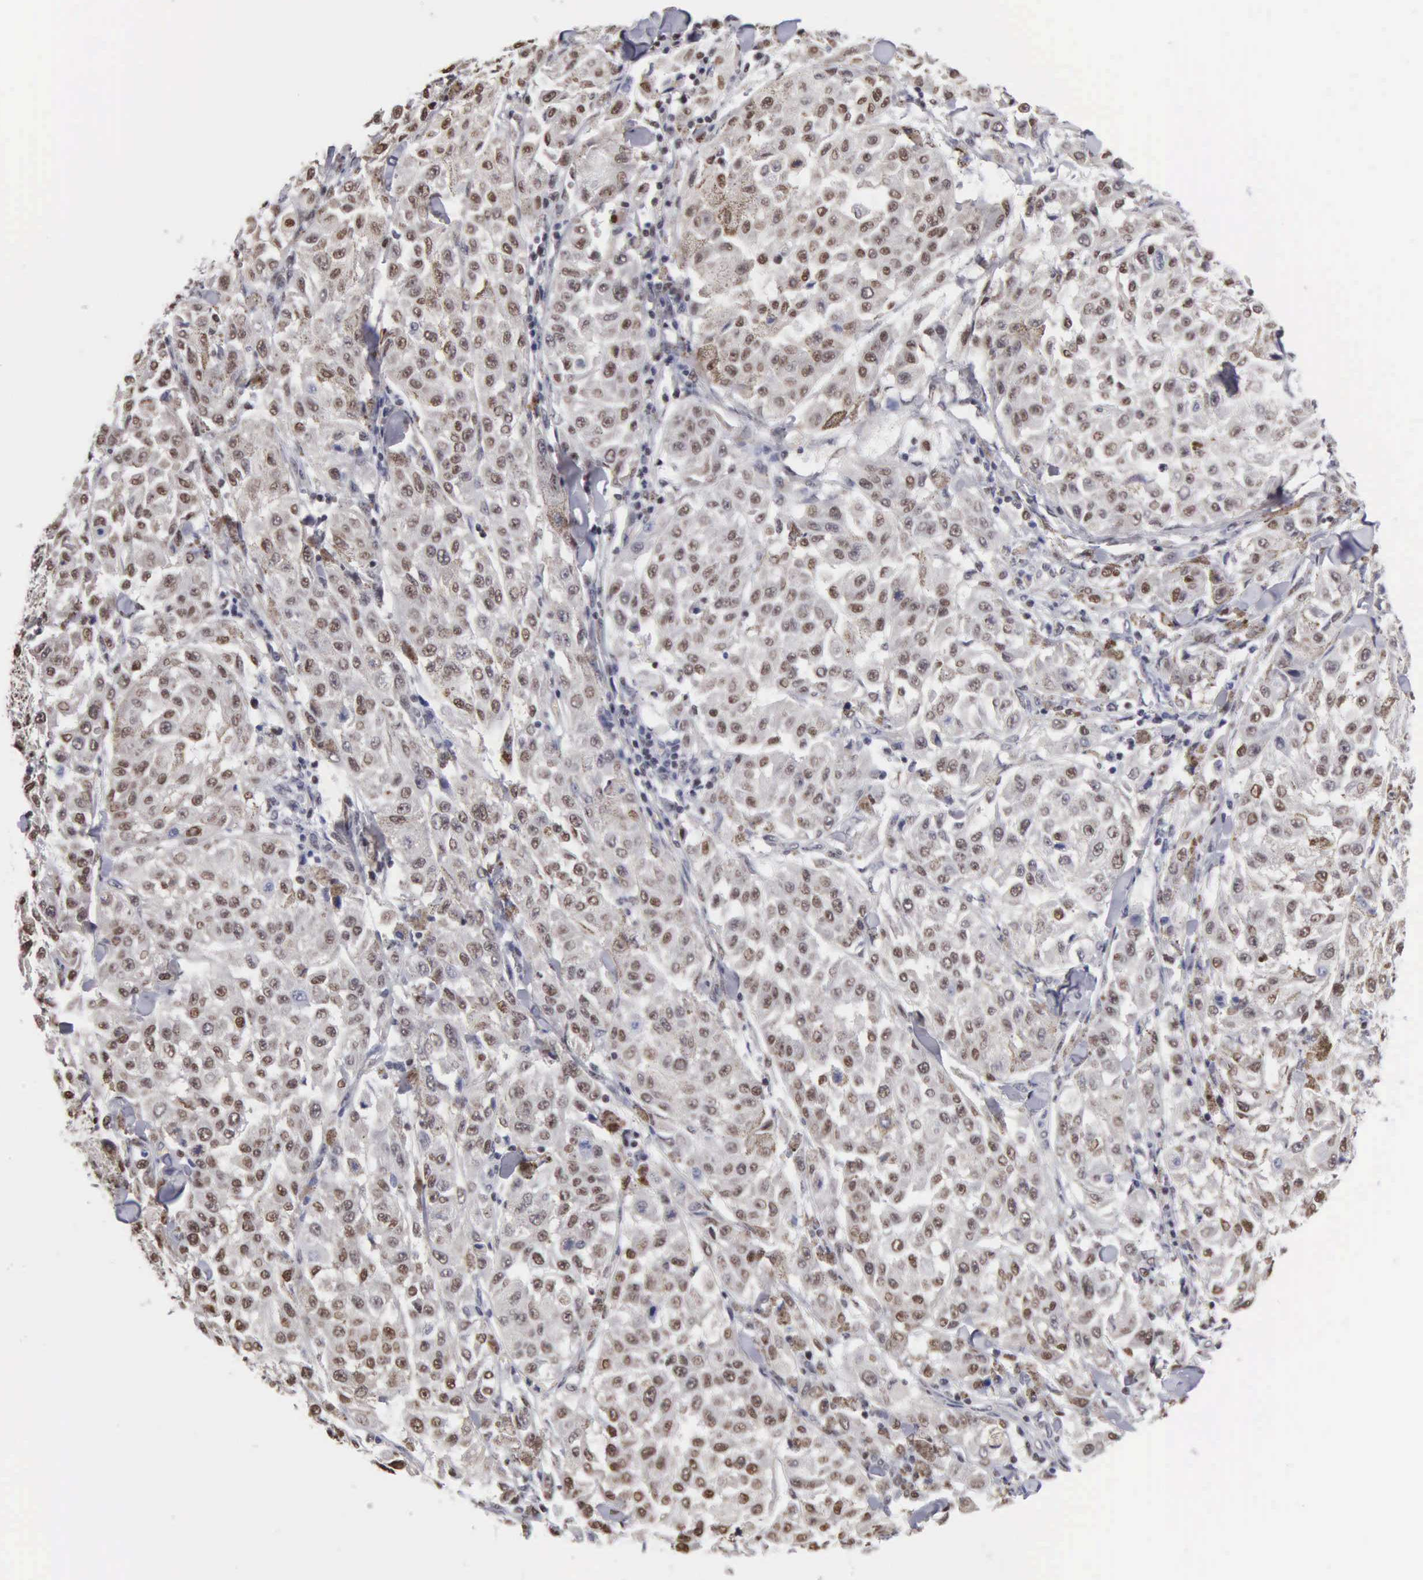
{"staining": {"intensity": "moderate", "quantity": "25%-75%", "location": "nuclear"}, "tissue": "melanoma", "cell_type": "Tumor cells", "image_type": "cancer", "snomed": [{"axis": "morphology", "description": "Malignant melanoma, NOS"}, {"axis": "topography", "description": "Skin"}], "caption": "Protein expression by immunohistochemistry exhibits moderate nuclear staining in about 25%-75% of tumor cells in melanoma.", "gene": "CCNG1", "patient": {"sex": "female", "age": 64}}